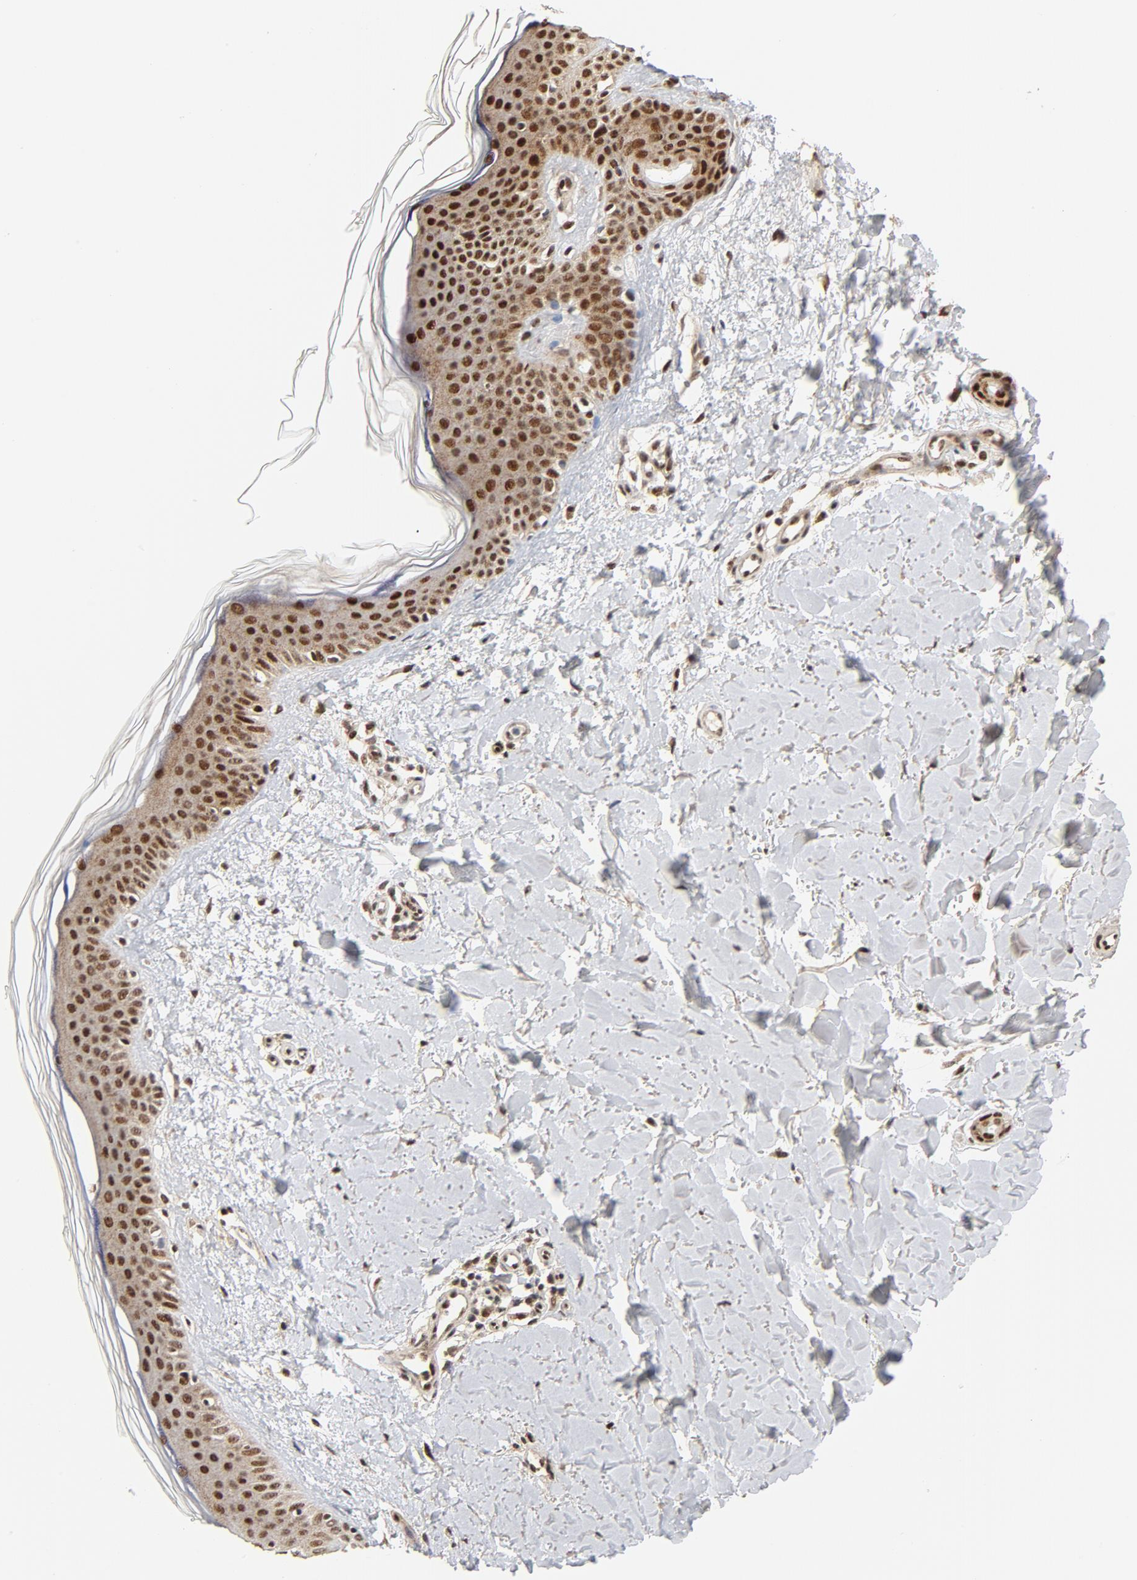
{"staining": {"intensity": "strong", "quantity": ">75%", "location": "nuclear"}, "tissue": "skin", "cell_type": "Fibroblasts", "image_type": "normal", "snomed": [{"axis": "morphology", "description": "Normal tissue, NOS"}, {"axis": "topography", "description": "Skin"}], "caption": "IHC of normal human skin displays high levels of strong nuclear staining in approximately >75% of fibroblasts. The staining is performed using DAB brown chromogen to label protein expression. The nuclei are counter-stained blue using hematoxylin.", "gene": "GTF2I", "patient": {"sex": "female", "age": 56}}